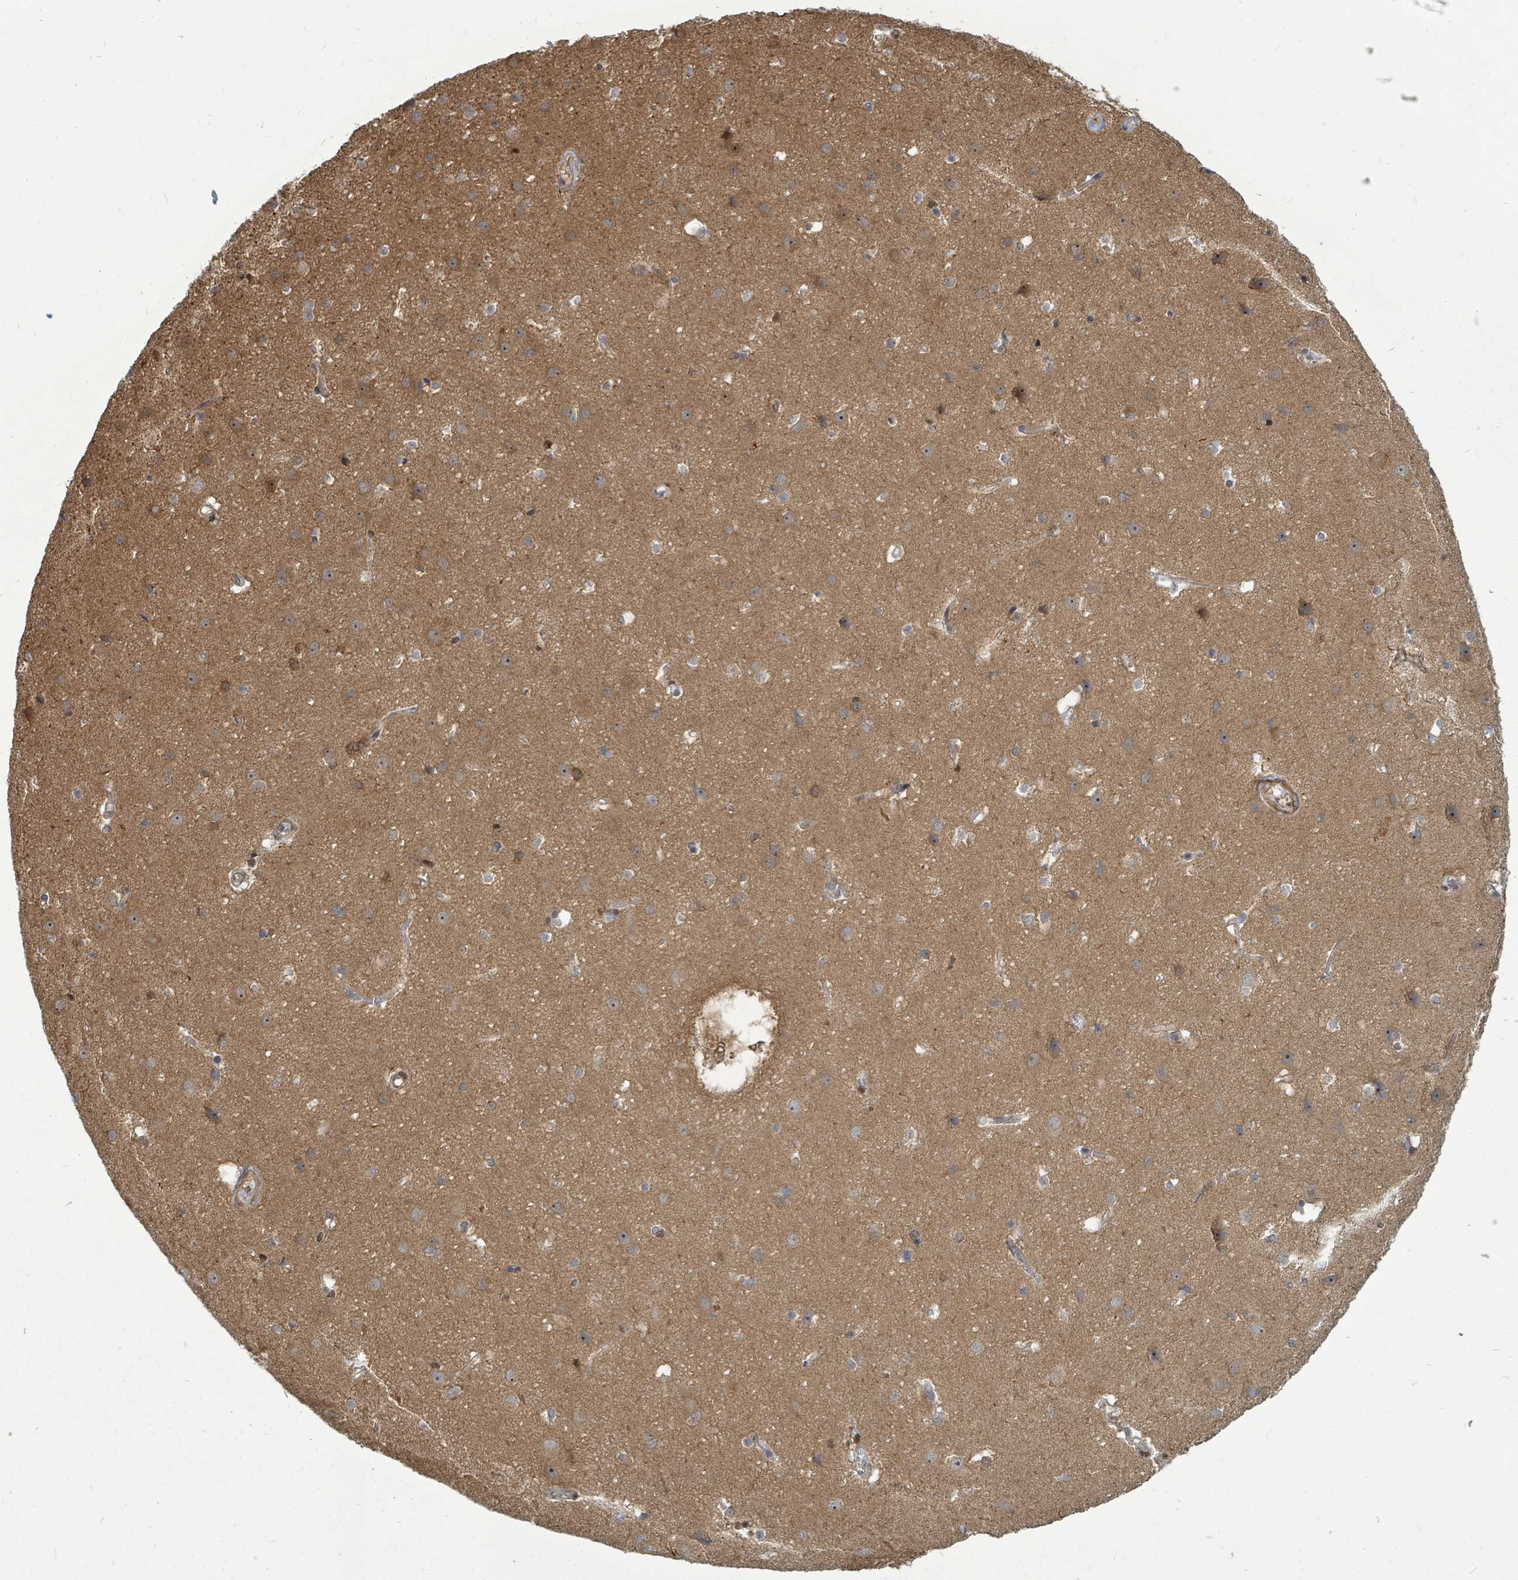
{"staining": {"intensity": "negative", "quantity": "none", "location": "none"}, "tissue": "cerebral cortex", "cell_type": "Endothelial cells", "image_type": "normal", "snomed": [{"axis": "morphology", "description": "Normal tissue, NOS"}, {"axis": "topography", "description": "Cerebral cortex"}], "caption": "This histopathology image is of benign cerebral cortex stained with immunohistochemistry to label a protein in brown with the nuclei are counter-stained blue. There is no positivity in endothelial cells.", "gene": "TRDMT1", "patient": {"sex": "male", "age": 37}}